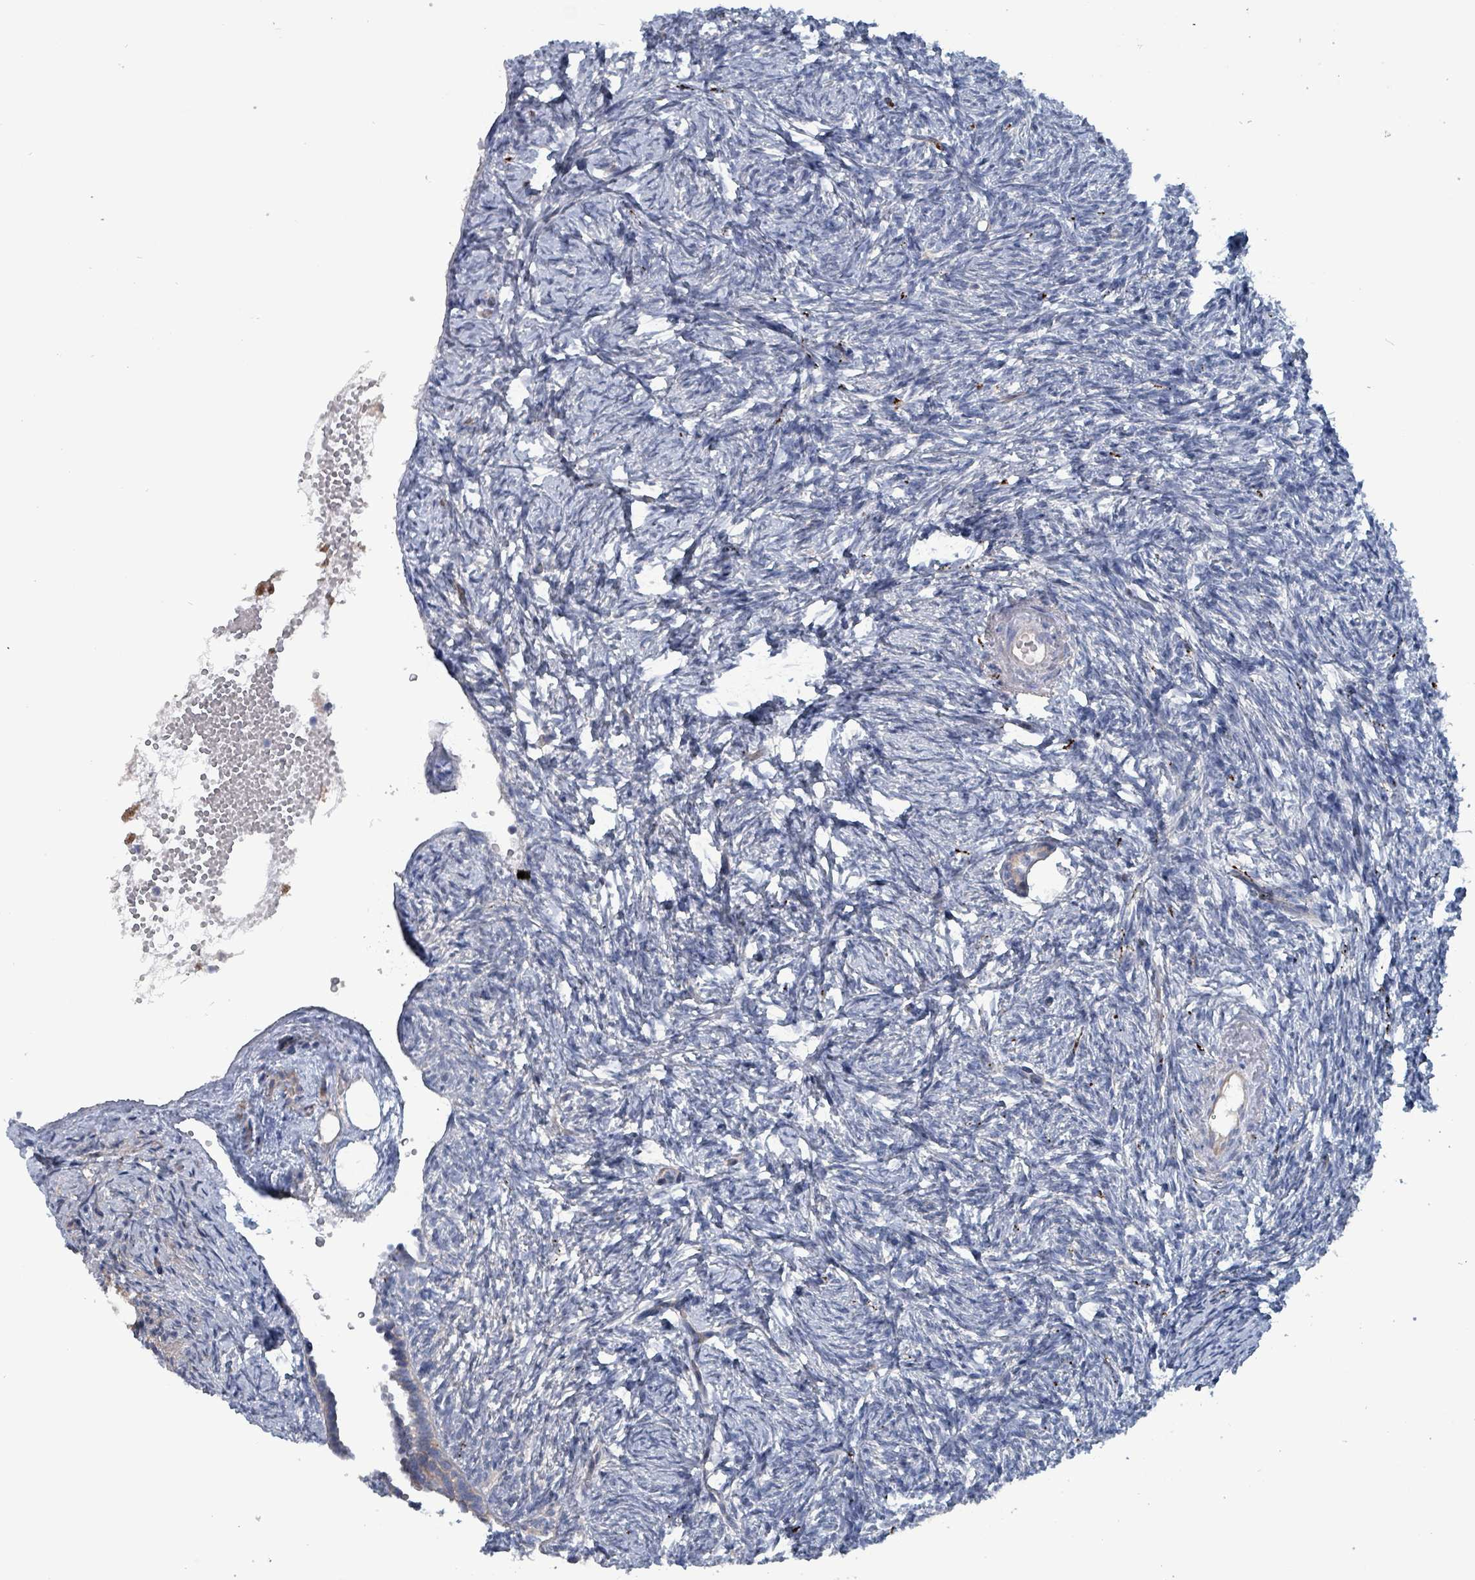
{"staining": {"intensity": "negative", "quantity": "none", "location": "none"}, "tissue": "ovary", "cell_type": "Follicle cells", "image_type": "normal", "snomed": [{"axis": "morphology", "description": "Normal tissue, NOS"}, {"axis": "topography", "description": "Ovary"}], "caption": "DAB immunohistochemical staining of normal ovary exhibits no significant expression in follicle cells.", "gene": "TAAR5", "patient": {"sex": "female", "age": 51}}